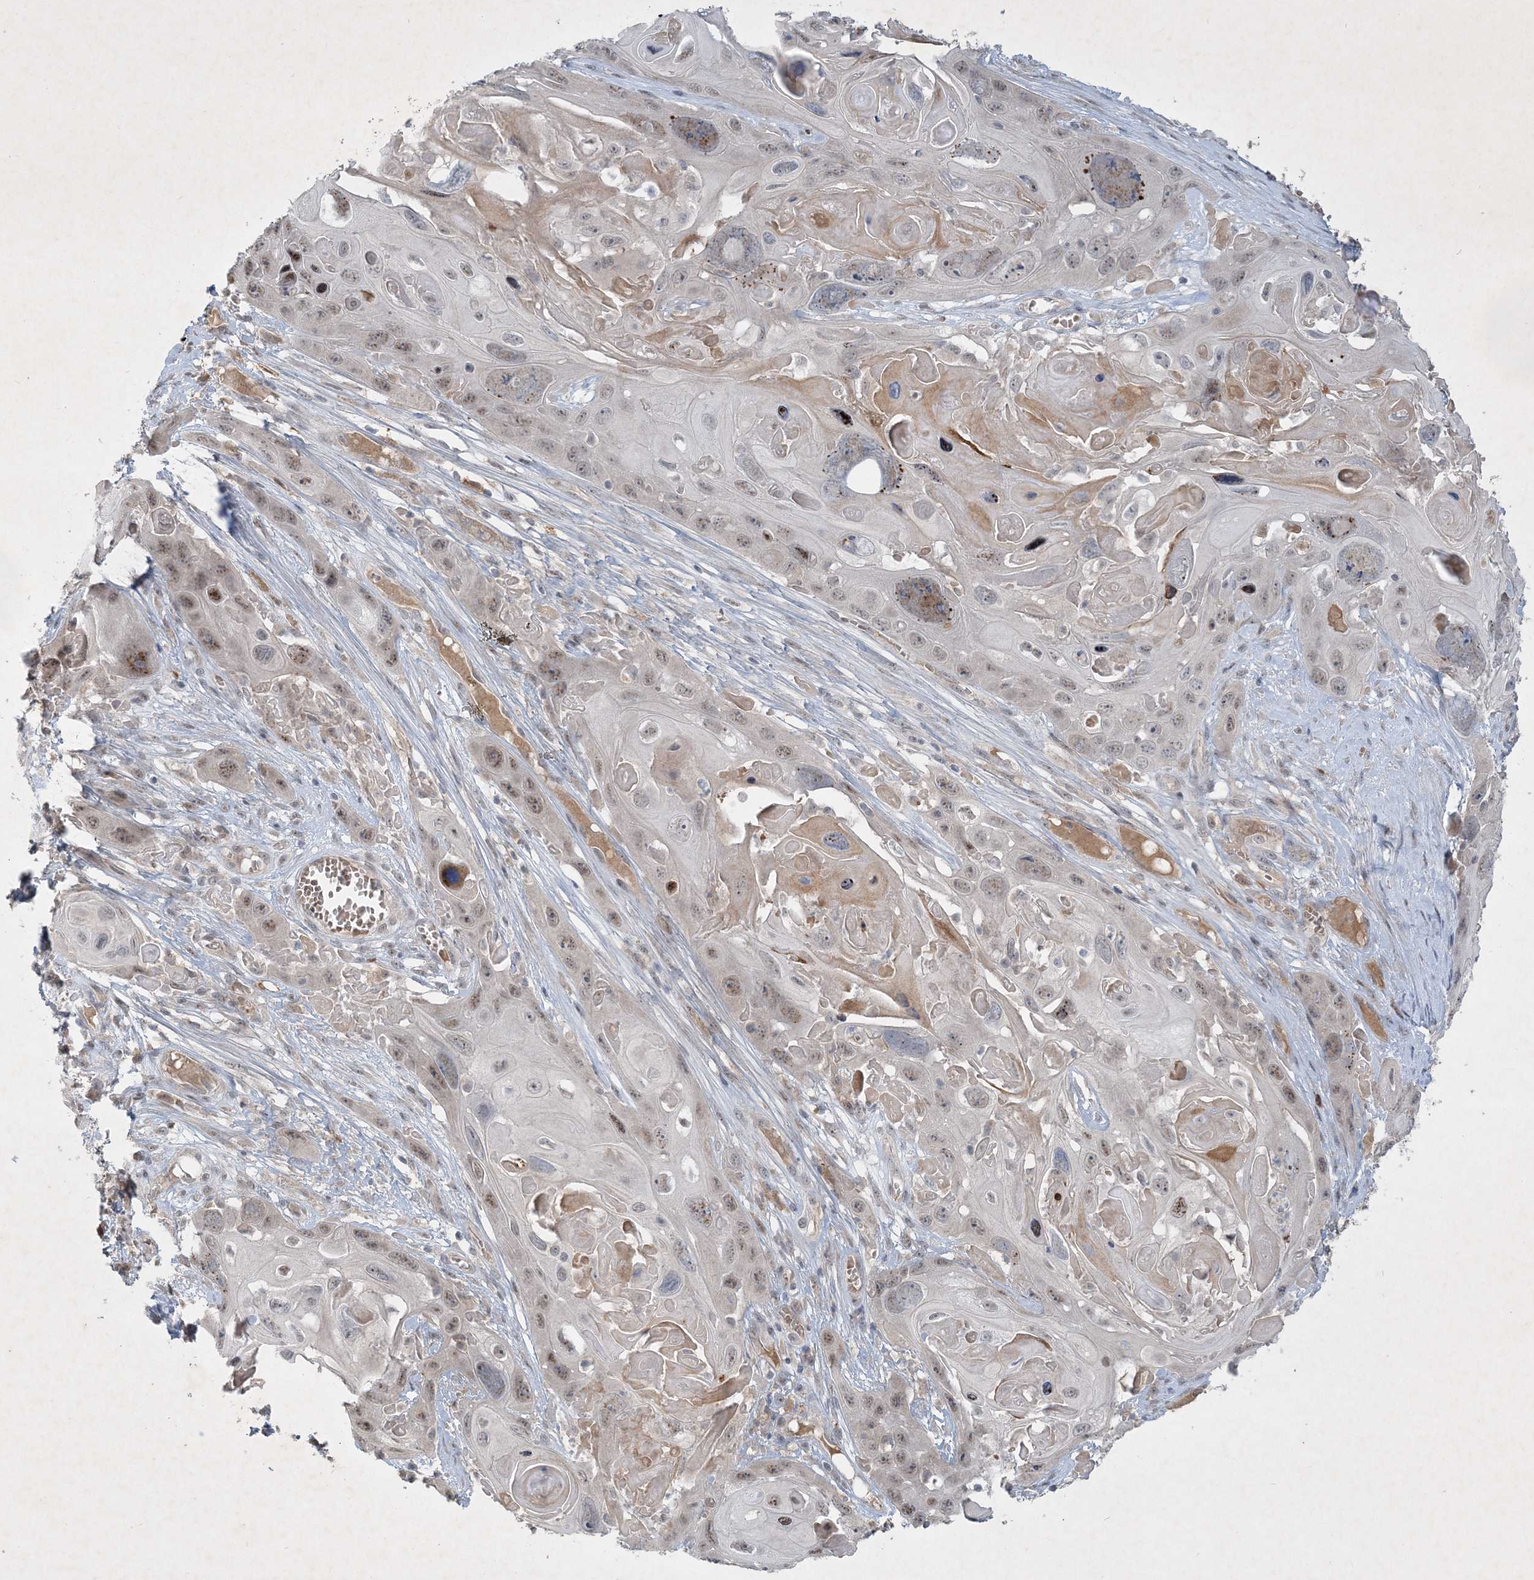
{"staining": {"intensity": "weak", "quantity": ">75%", "location": "nuclear"}, "tissue": "skin cancer", "cell_type": "Tumor cells", "image_type": "cancer", "snomed": [{"axis": "morphology", "description": "Squamous cell carcinoma, NOS"}, {"axis": "topography", "description": "Skin"}], "caption": "Brown immunohistochemical staining in human squamous cell carcinoma (skin) shows weak nuclear expression in approximately >75% of tumor cells.", "gene": "THG1L", "patient": {"sex": "male", "age": 55}}